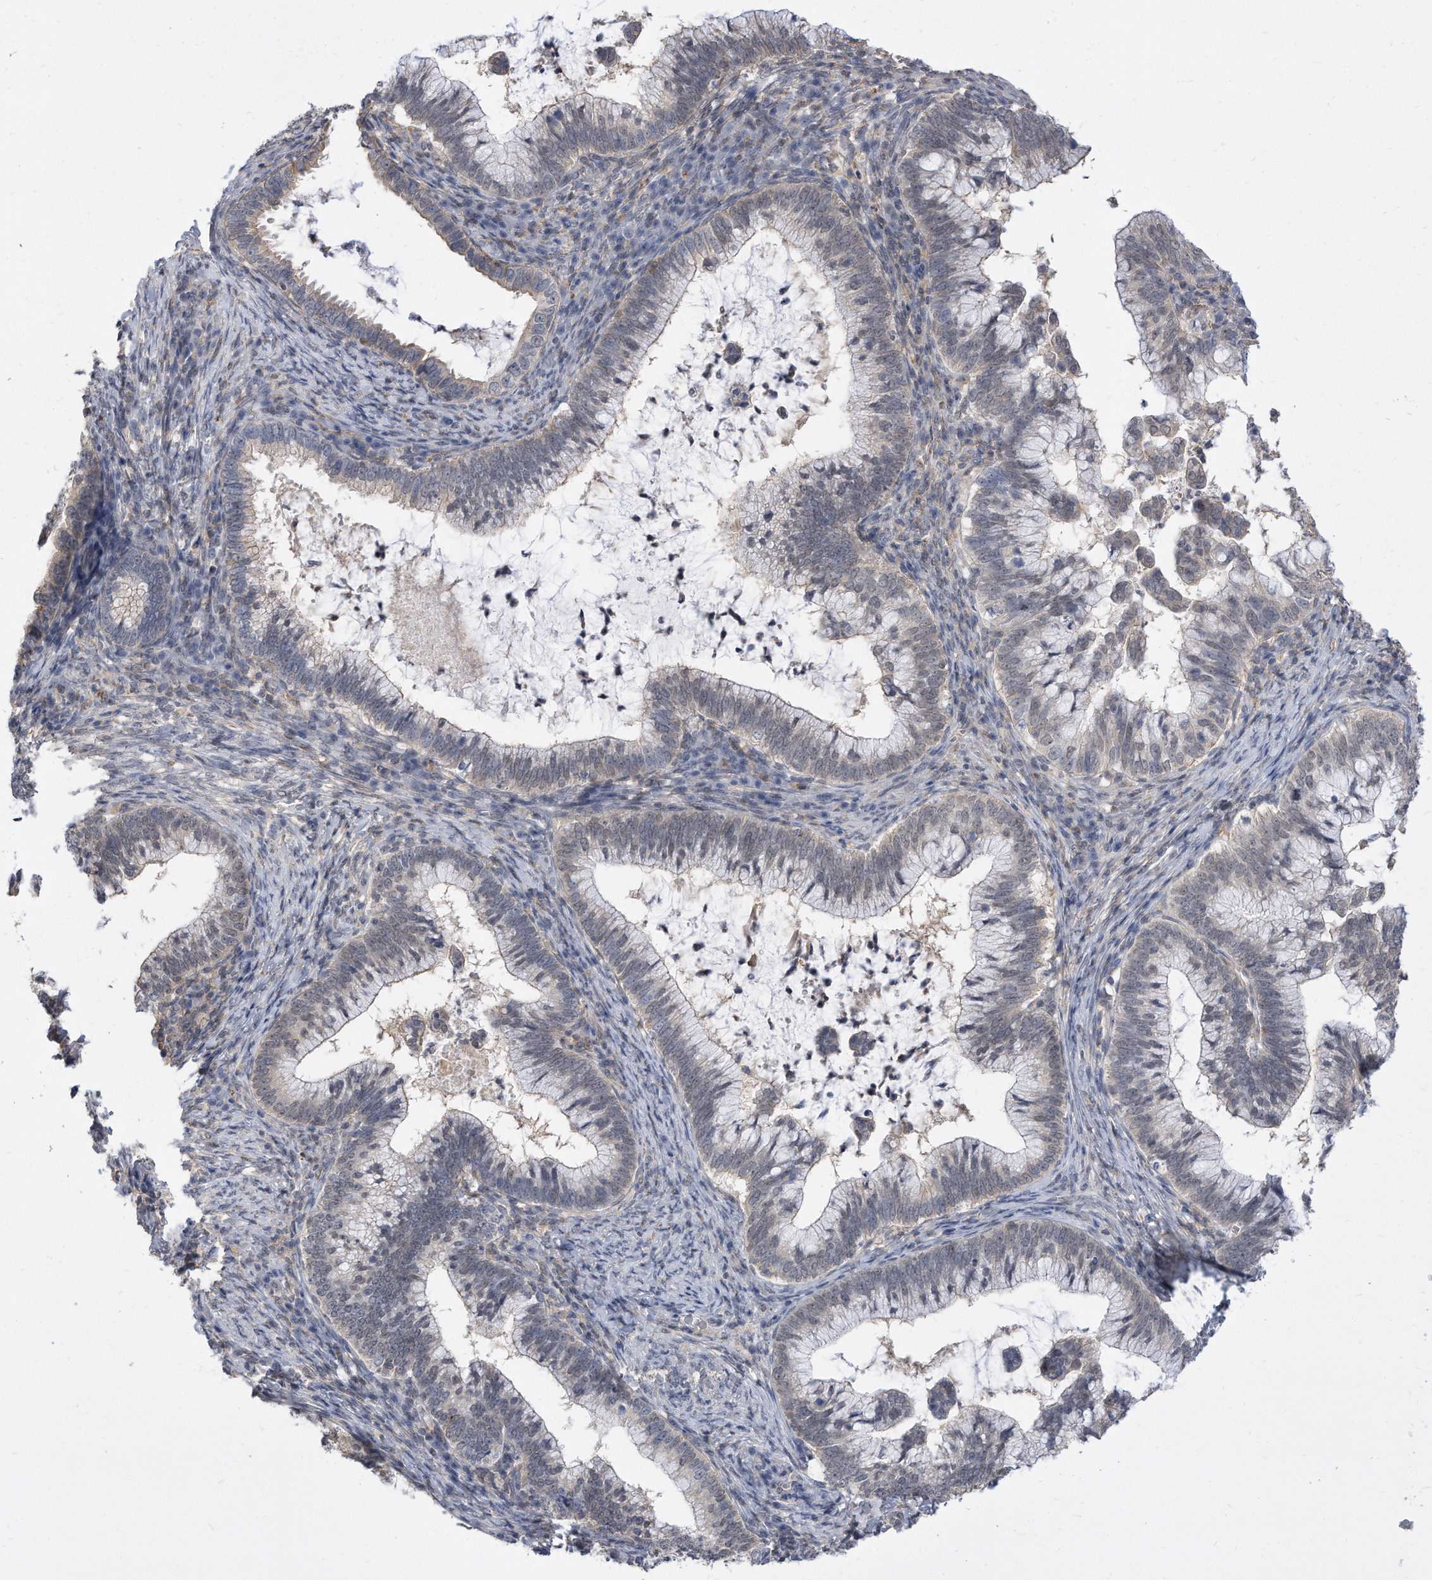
{"staining": {"intensity": "negative", "quantity": "none", "location": "none"}, "tissue": "cervical cancer", "cell_type": "Tumor cells", "image_type": "cancer", "snomed": [{"axis": "morphology", "description": "Adenocarcinoma, NOS"}, {"axis": "topography", "description": "Cervix"}], "caption": "Tumor cells are negative for protein expression in human cervical adenocarcinoma.", "gene": "TCP1", "patient": {"sex": "female", "age": 36}}